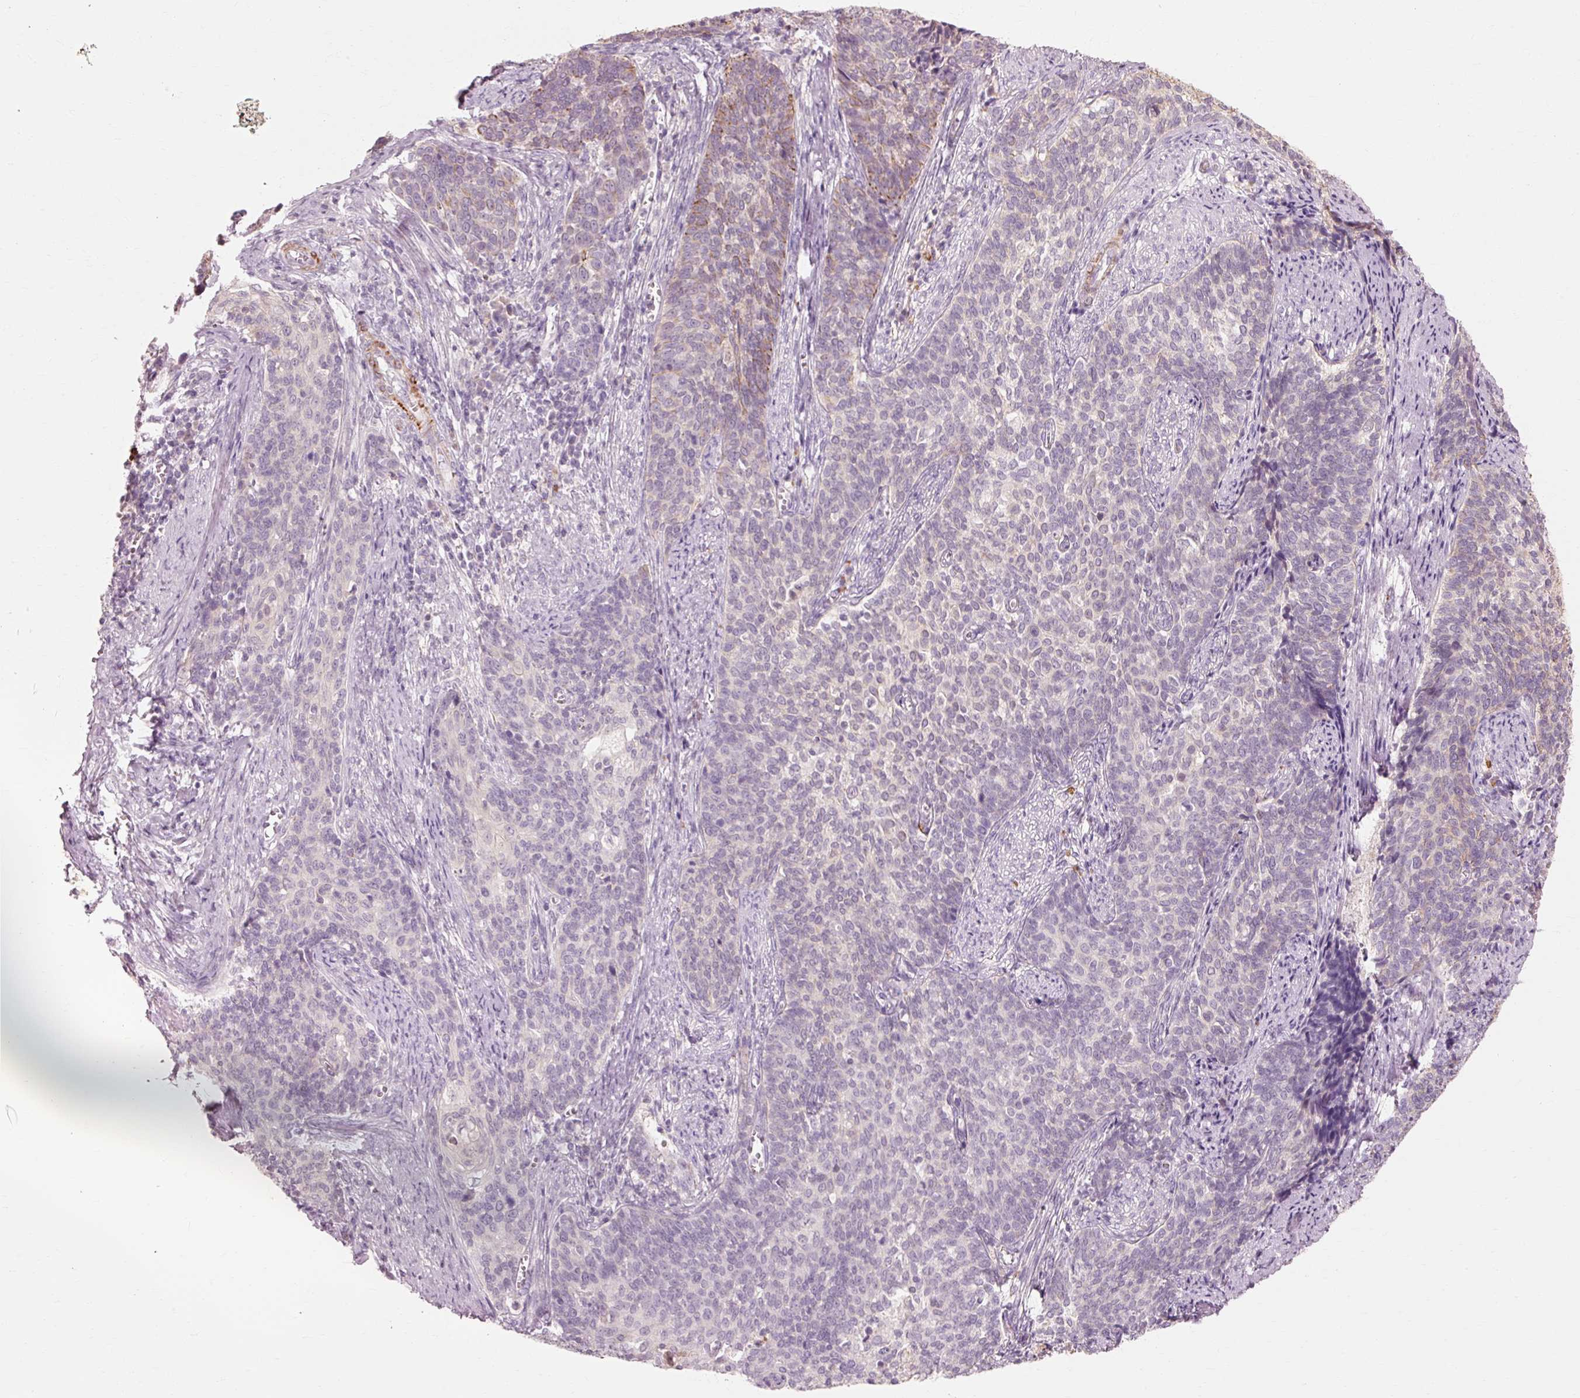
{"staining": {"intensity": "negative", "quantity": "none", "location": "none"}, "tissue": "cervical cancer", "cell_type": "Tumor cells", "image_type": "cancer", "snomed": [{"axis": "morphology", "description": "Squamous cell carcinoma, NOS"}, {"axis": "topography", "description": "Cervix"}], "caption": "Tumor cells show no significant positivity in cervical cancer.", "gene": "TRIM73", "patient": {"sex": "female", "age": 39}}